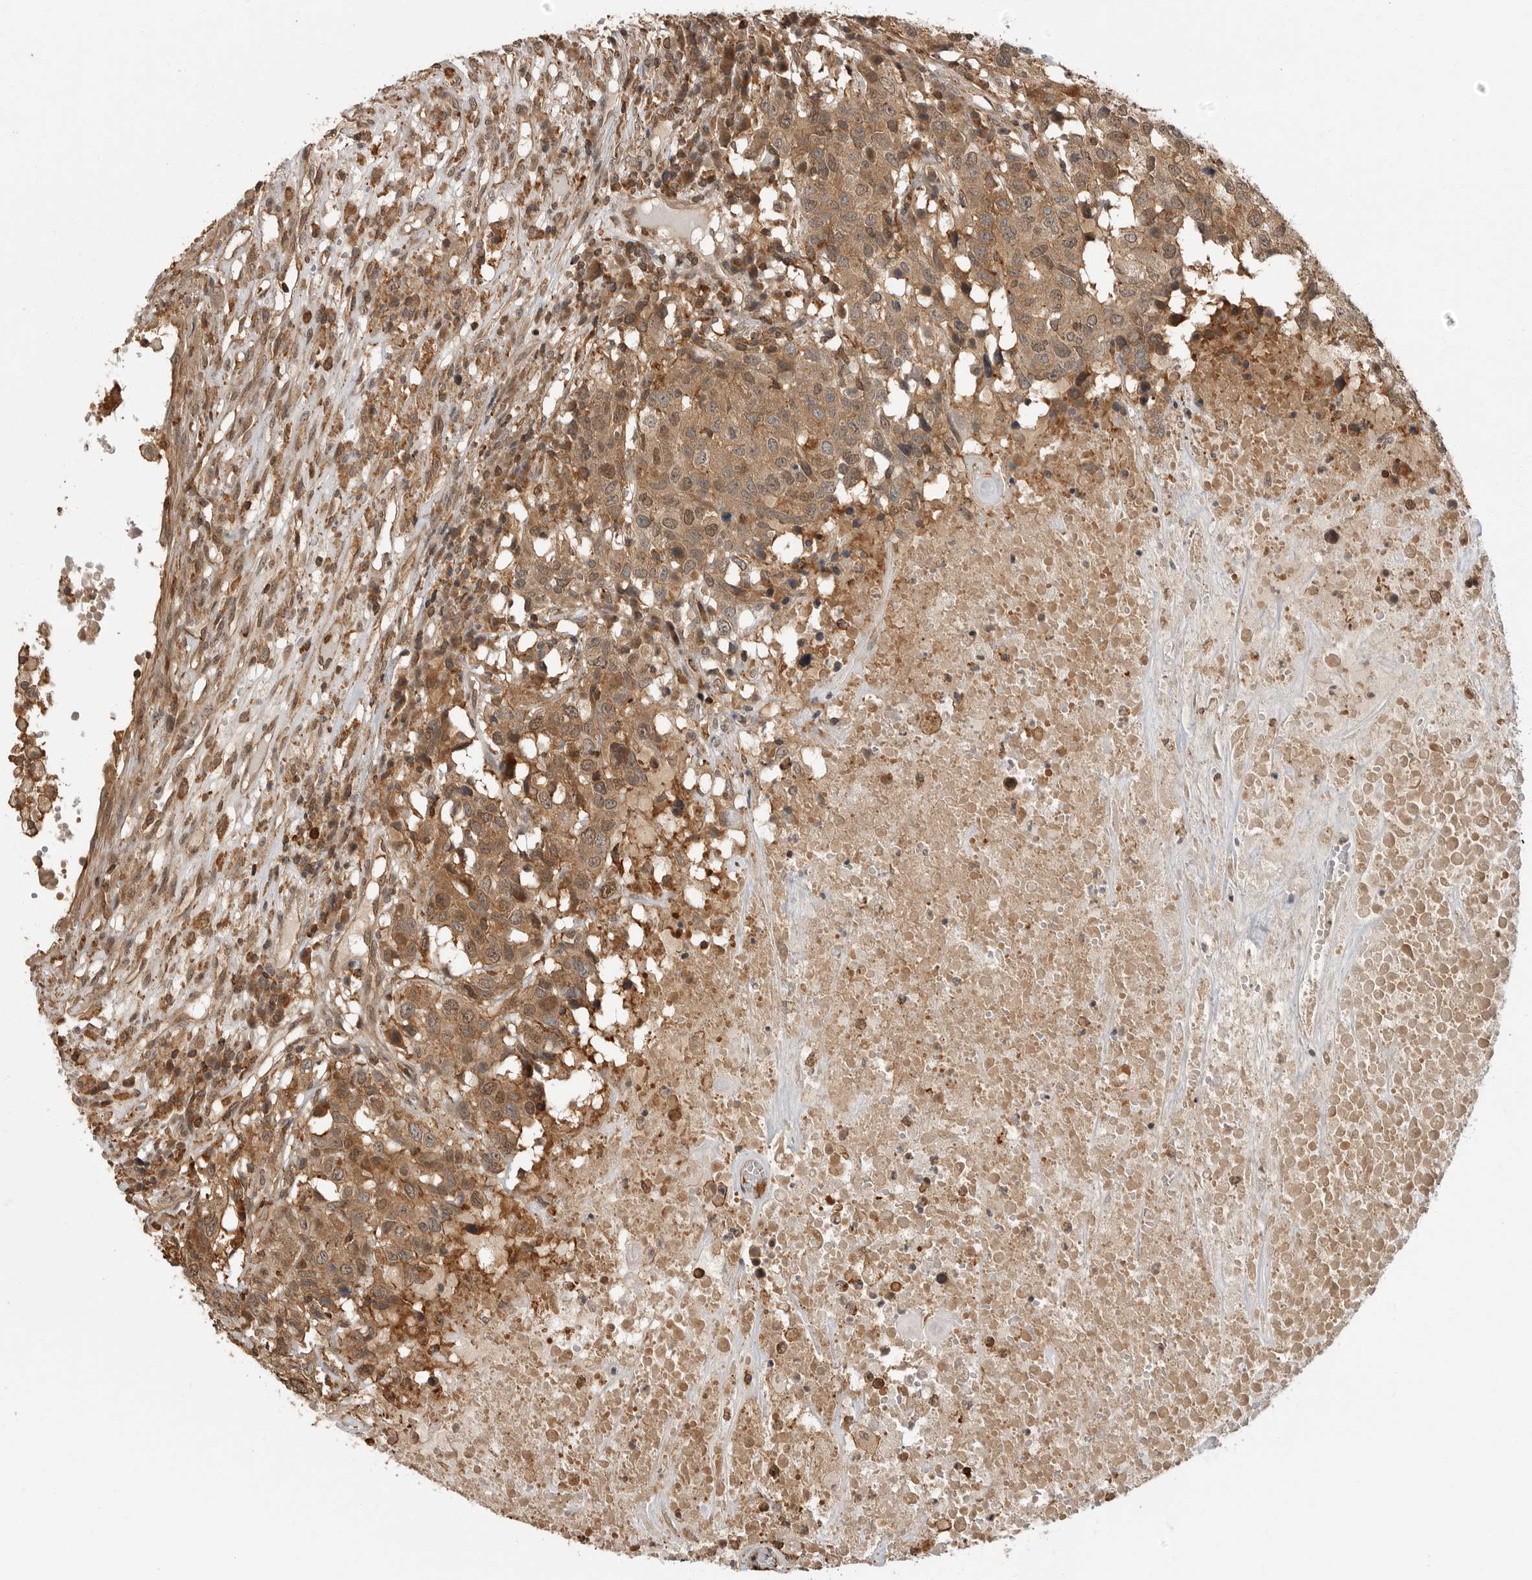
{"staining": {"intensity": "strong", "quantity": ">75%", "location": "cytoplasmic/membranous"}, "tissue": "head and neck cancer", "cell_type": "Tumor cells", "image_type": "cancer", "snomed": [{"axis": "morphology", "description": "Squamous cell carcinoma, NOS"}, {"axis": "topography", "description": "Head-Neck"}], "caption": "A high amount of strong cytoplasmic/membranous positivity is seen in about >75% of tumor cells in head and neck cancer tissue. The protein is shown in brown color, while the nuclei are stained blue.", "gene": "ERN1", "patient": {"sex": "male", "age": 66}}